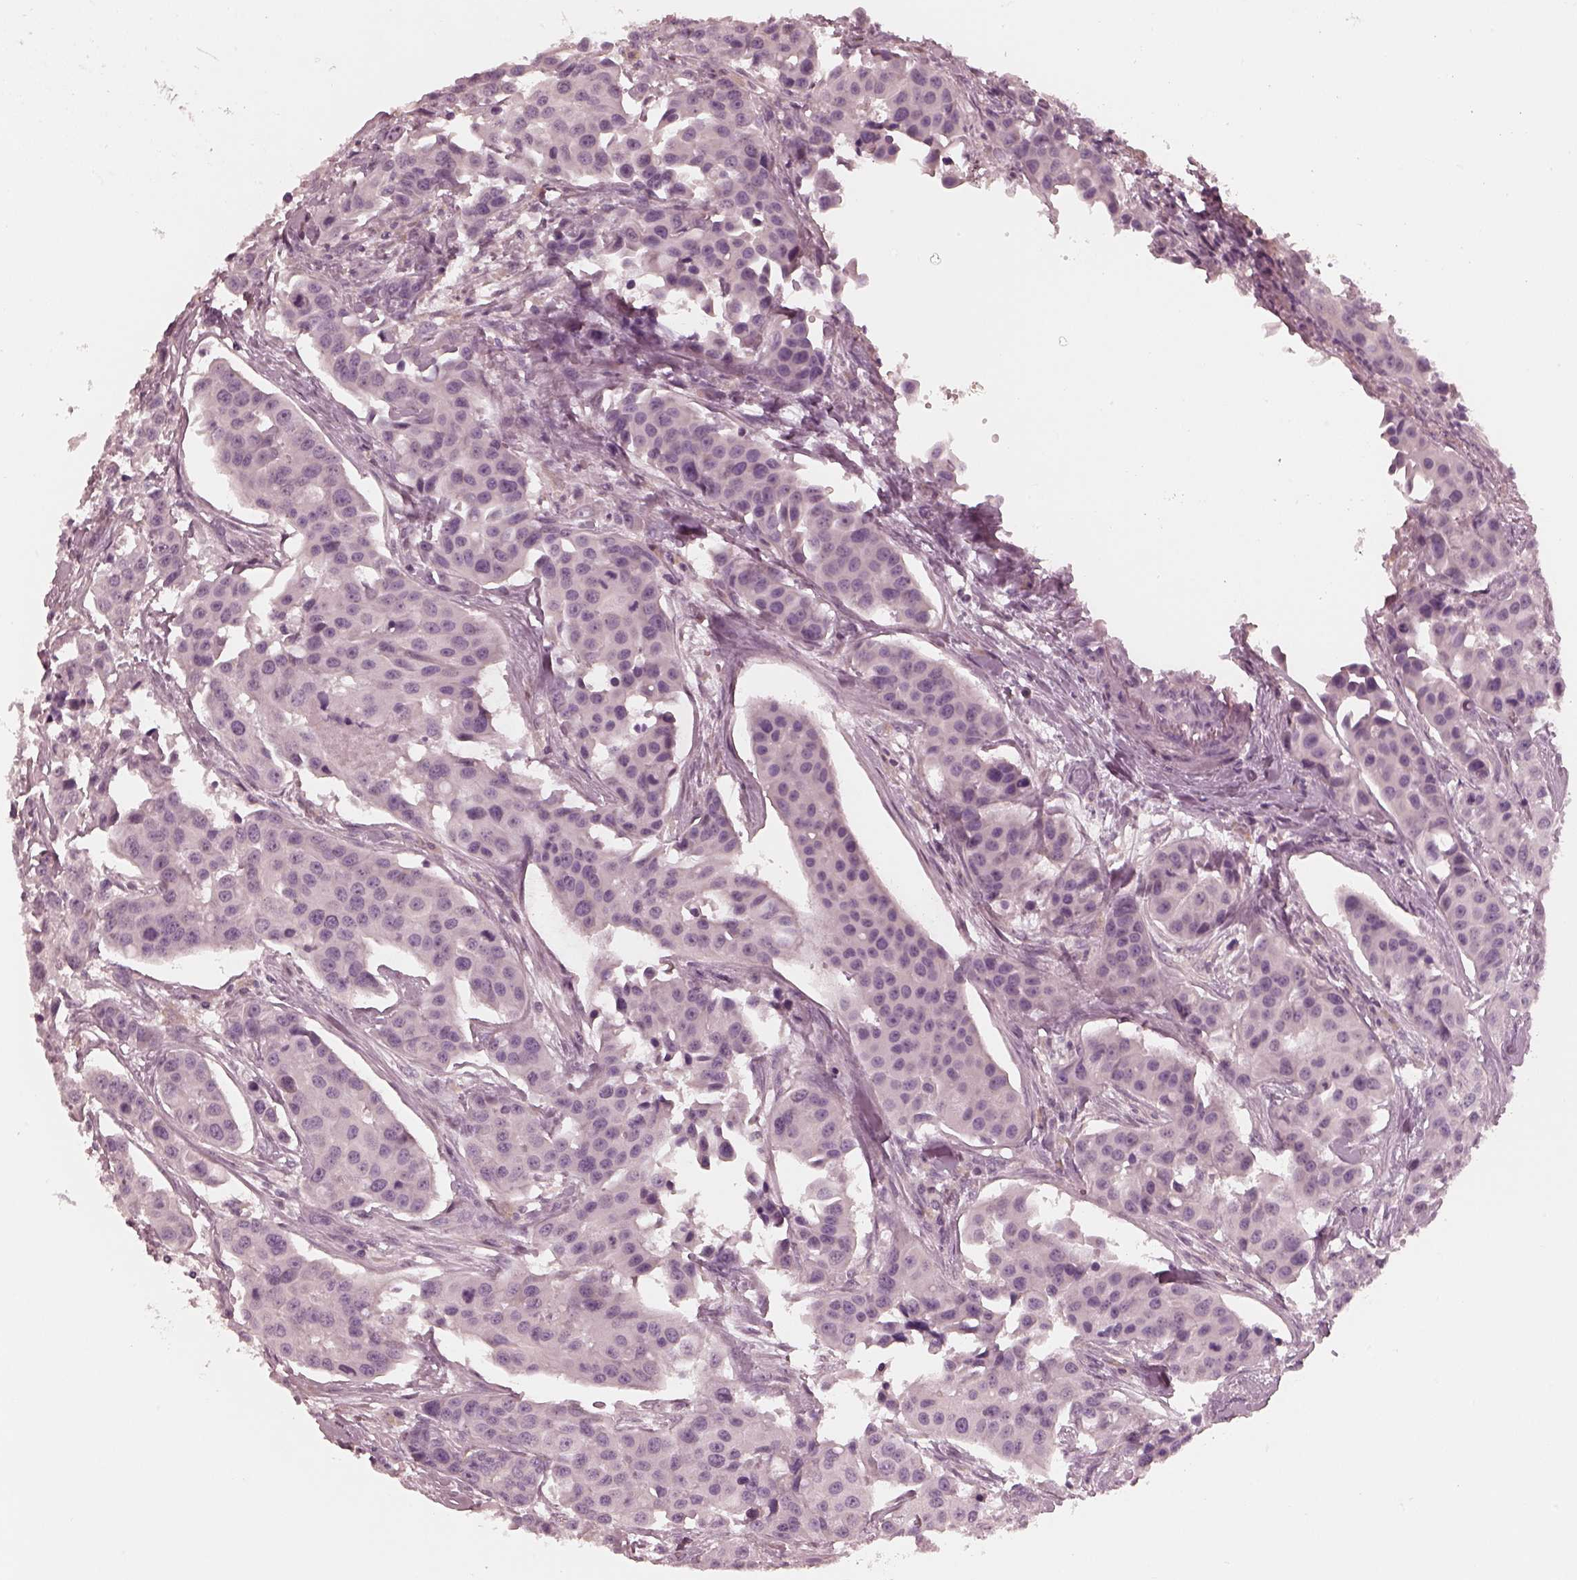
{"staining": {"intensity": "negative", "quantity": "none", "location": "none"}, "tissue": "head and neck cancer", "cell_type": "Tumor cells", "image_type": "cancer", "snomed": [{"axis": "morphology", "description": "Adenocarcinoma, NOS"}, {"axis": "topography", "description": "Head-Neck"}], "caption": "DAB immunohistochemical staining of human head and neck adenocarcinoma demonstrates no significant positivity in tumor cells.", "gene": "CALR3", "patient": {"sex": "male", "age": 76}}